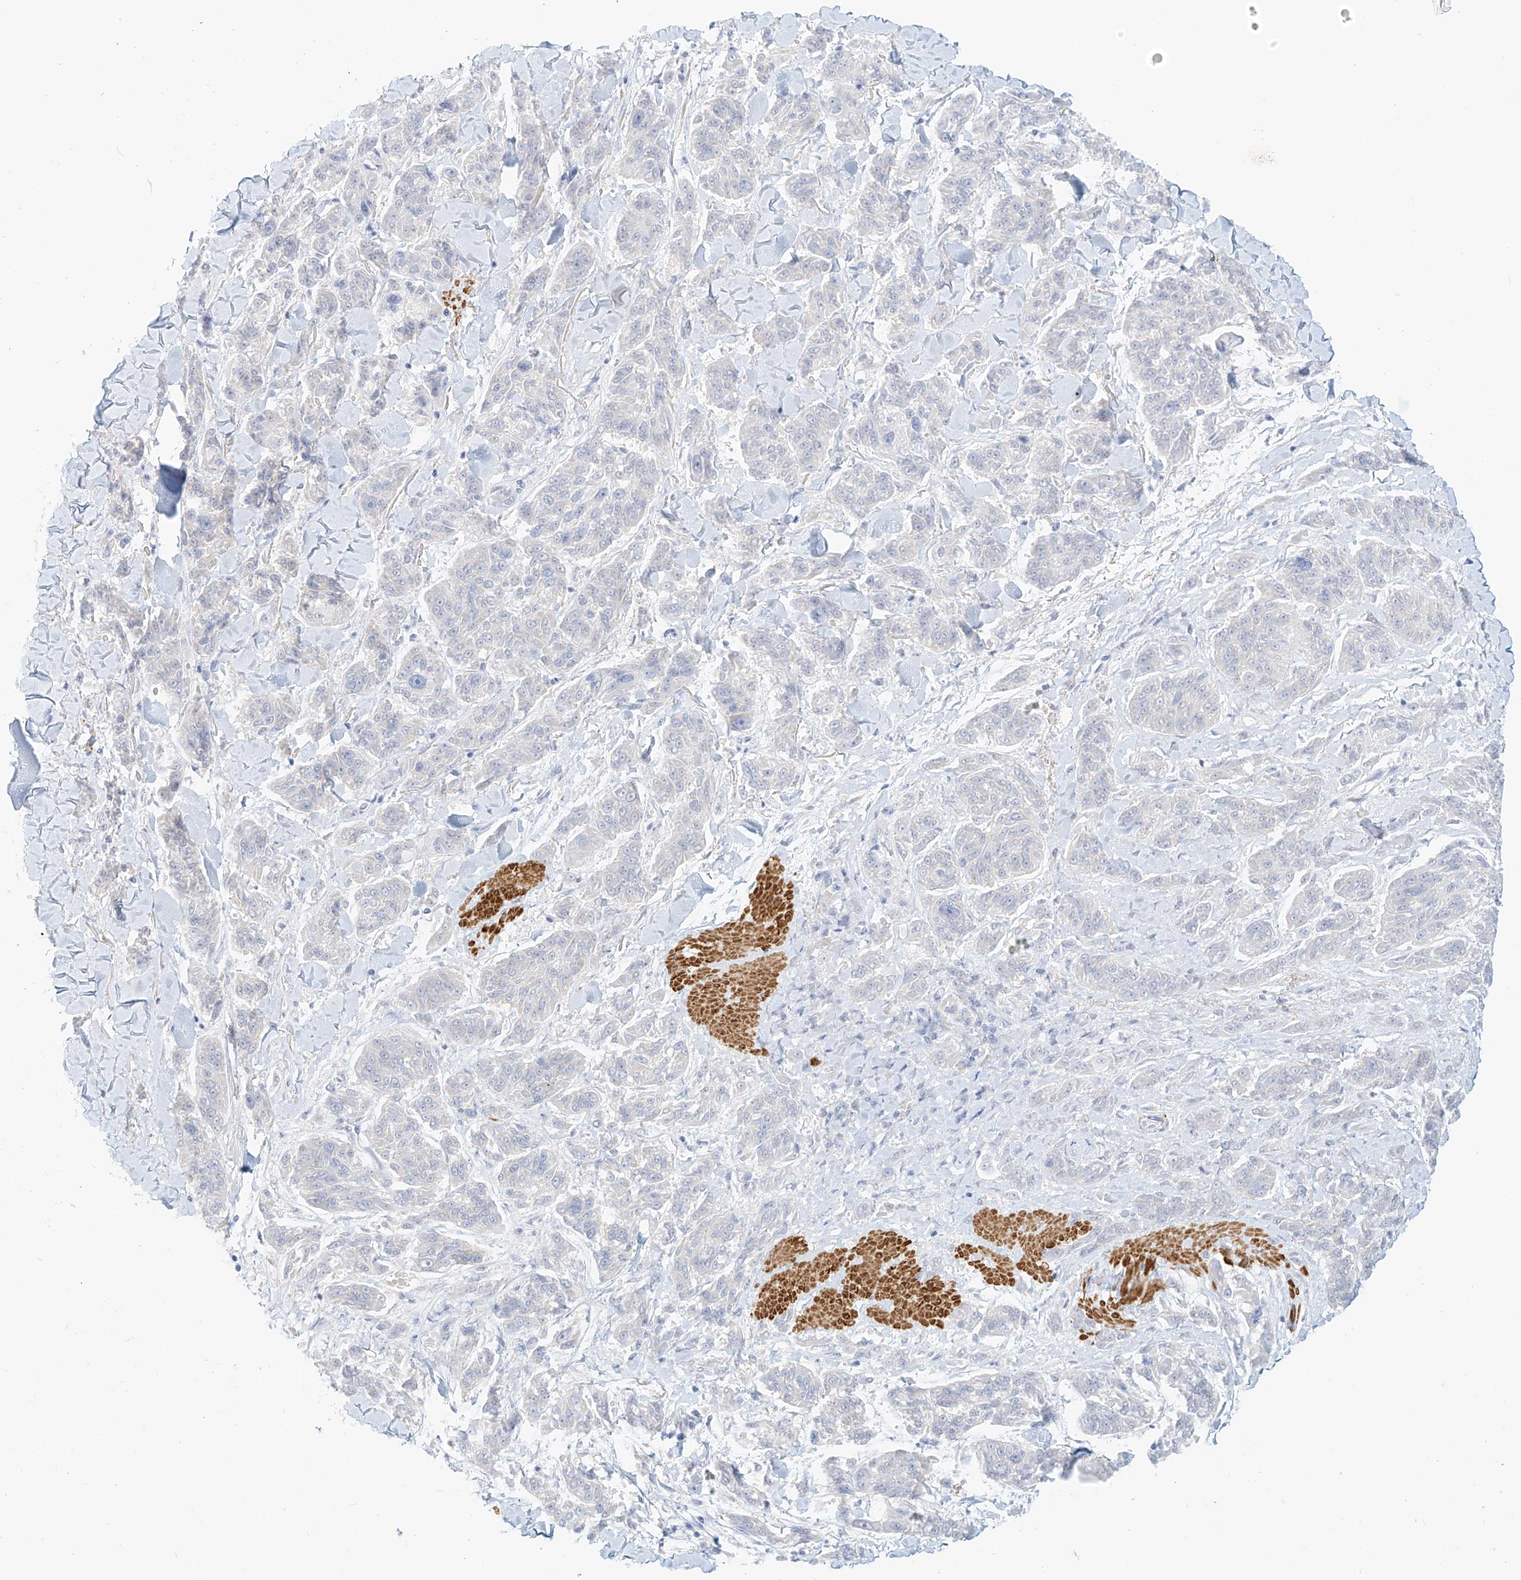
{"staining": {"intensity": "negative", "quantity": "none", "location": "none"}, "tissue": "melanoma", "cell_type": "Tumor cells", "image_type": "cancer", "snomed": [{"axis": "morphology", "description": "Malignant melanoma, NOS"}, {"axis": "topography", "description": "Skin"}], "caption": "The image exhibits no significant staining in tumor cells of melanoma.", "gene": "ST3GAL5", "patient": {"sex": "male", "age": 53}}